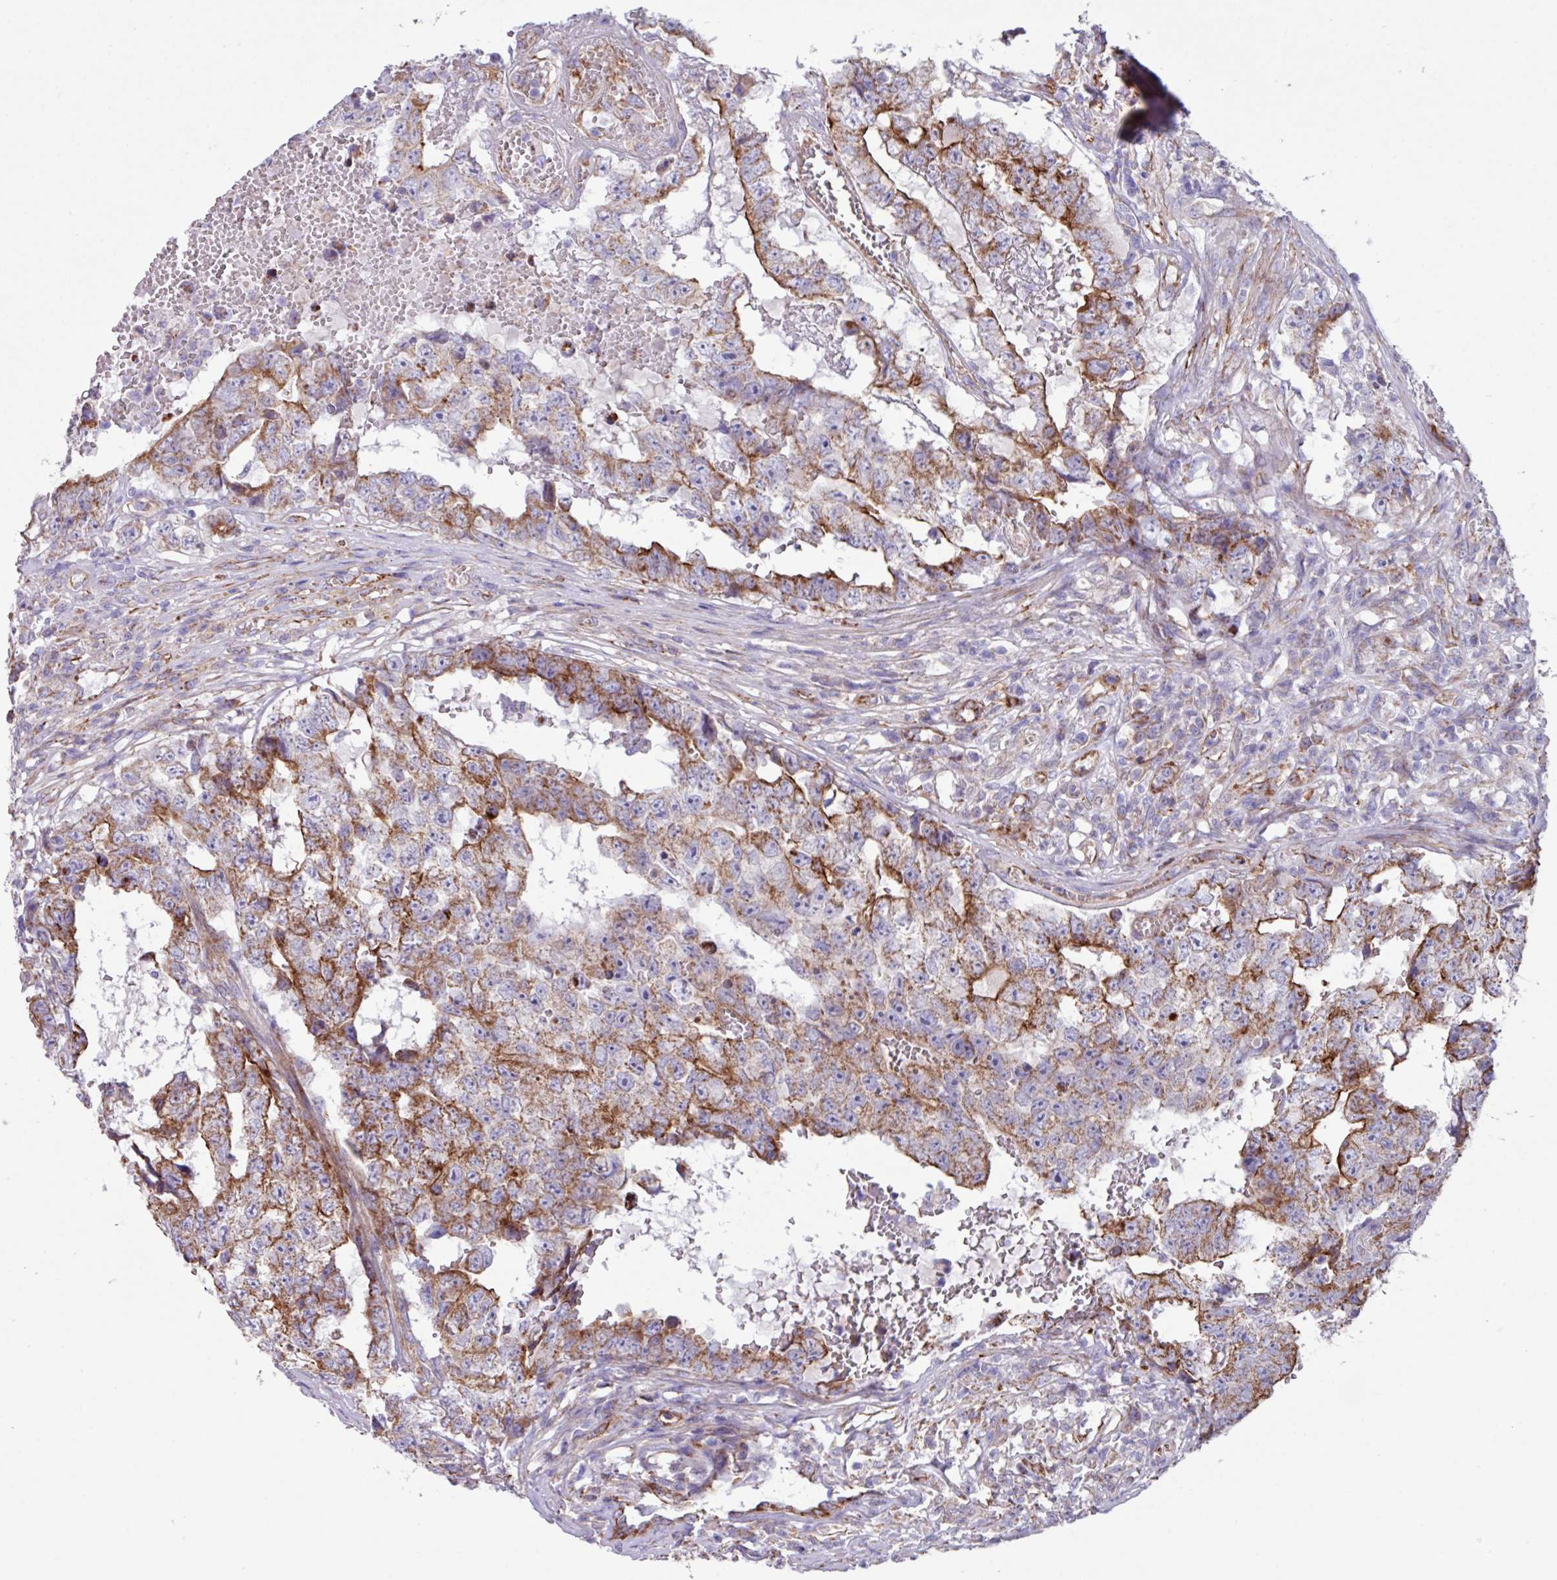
{"staining": {"intensity": "strong", "quantity": "25%-75%", "location": "cytoplasmic/membranous"}, "tissue": "testis cancer", "cell_type": "Tumor cells", "image_type": "cancer", "snomed": [{"axis": "morphology", "description": "Carcinoma, Embryonal, NOS"}, {"axis": "topography", "description": "Testis"}], "caption": "This photomicrograph reveals IHC staining of testis embryonal carcinoma, with high strong cytoplasmic/membranous expression in approximately 25%-75% of tumor cells.", "gene": "OTULIN", "patient": {"sex": "male", "age": 25}}